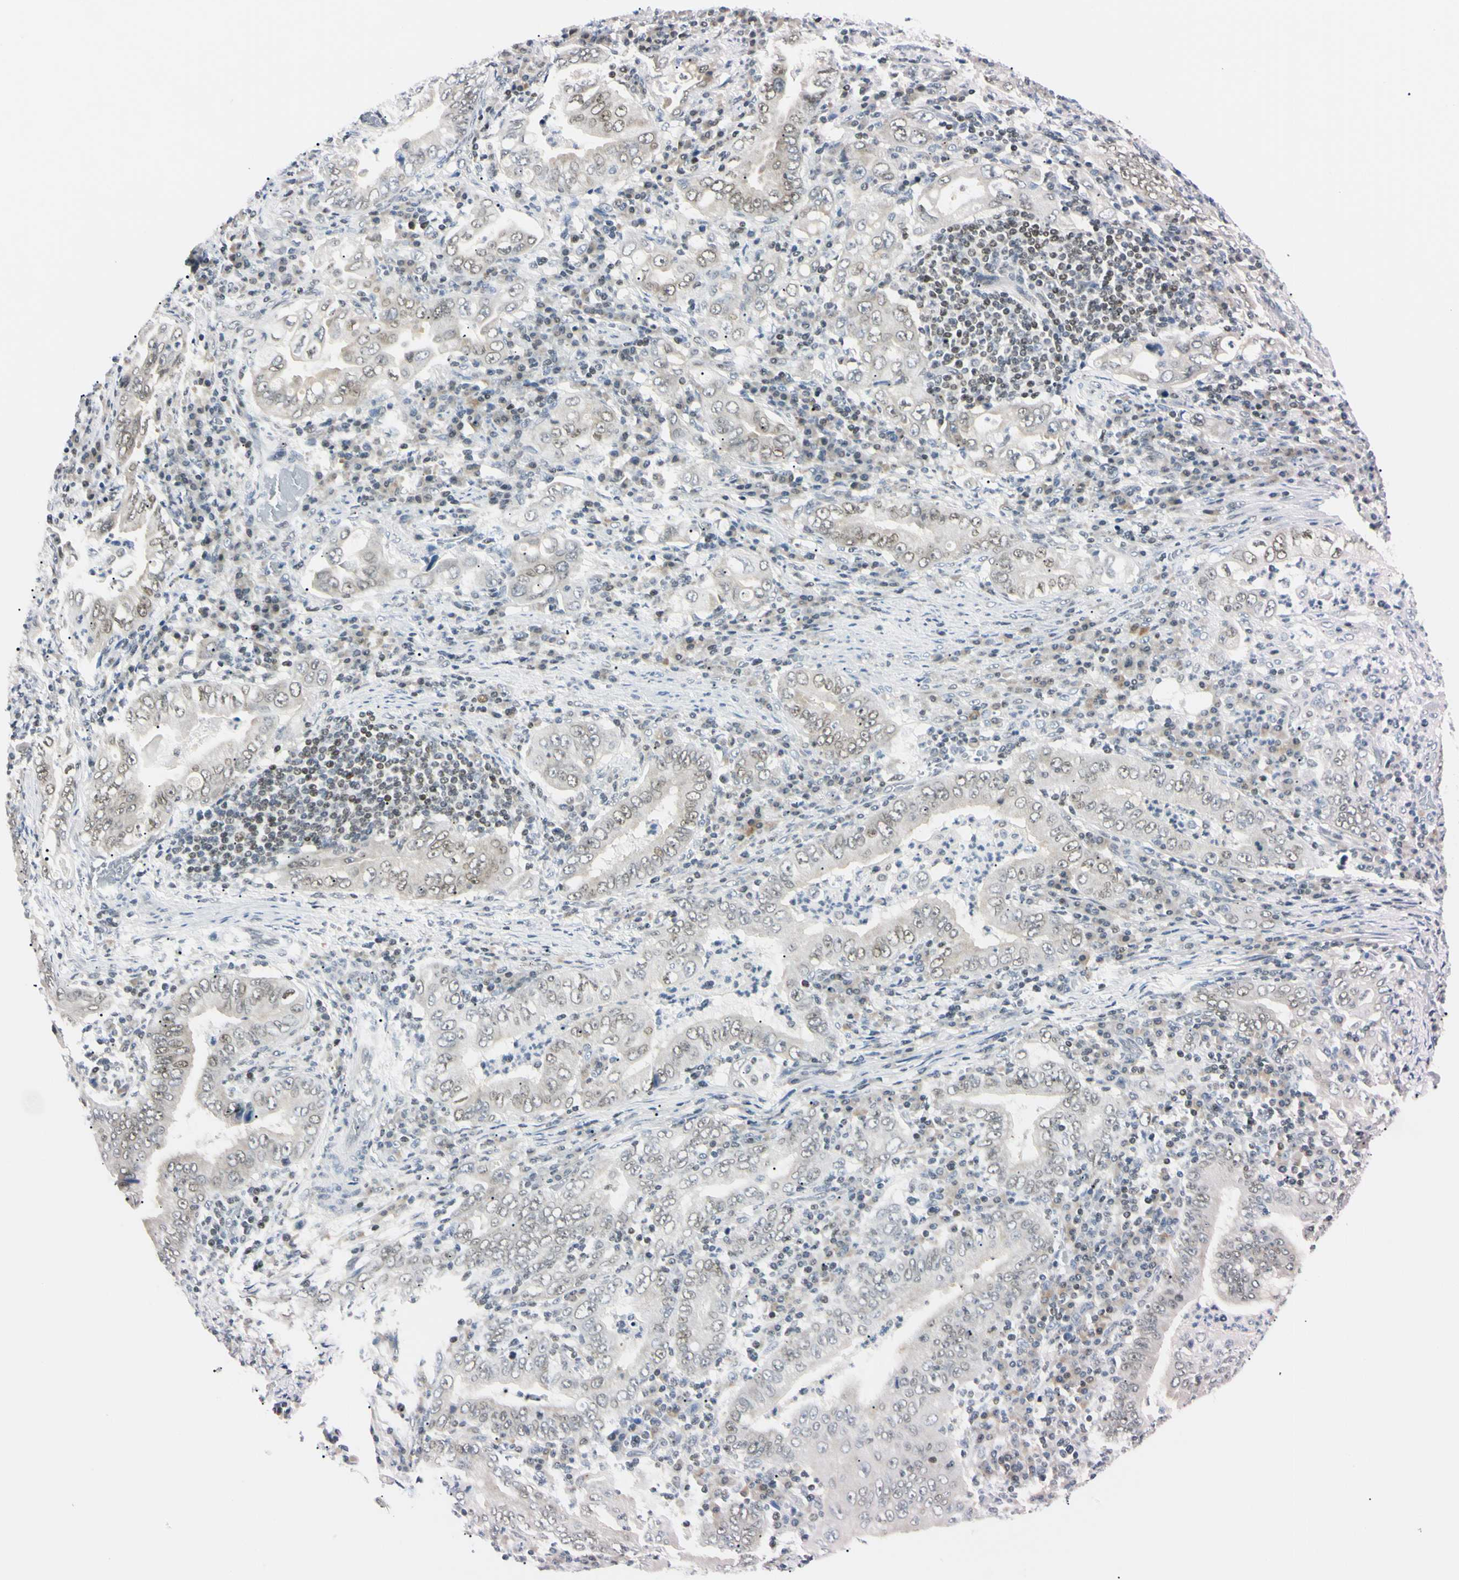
{"staining": {"intensity": "moderate", "quantity": "<25%", "location": "nuclear"}, "tissue": "stomach cancer", "cell_type": "Tumor cells", "image_type": "cancer", "snomed": [{"axis": "morphology", "description": "Normal tissue, NOS"}, {"axis": "morphology", "description": "Adenocarcinoma, NOS"}, {"axis": "topography", "description": "Esophagus"}, {"axis": "topography", "description": "Stomach, upper"}, {"axis": "topography", "description": "Peripheral nerve tissue"}], "caption": "IHC of stomach cancer (adenocarcinoma) demonstrates low levels of moderate nuclear positivity in about <25% of tumor cells. The staining was performed using DAB, with brown indicating positive protein expression. Nuclei are stained blue with hematoxylin.", "gene": "C1orf174", "patient": {"sex": "male", "age": 62}}